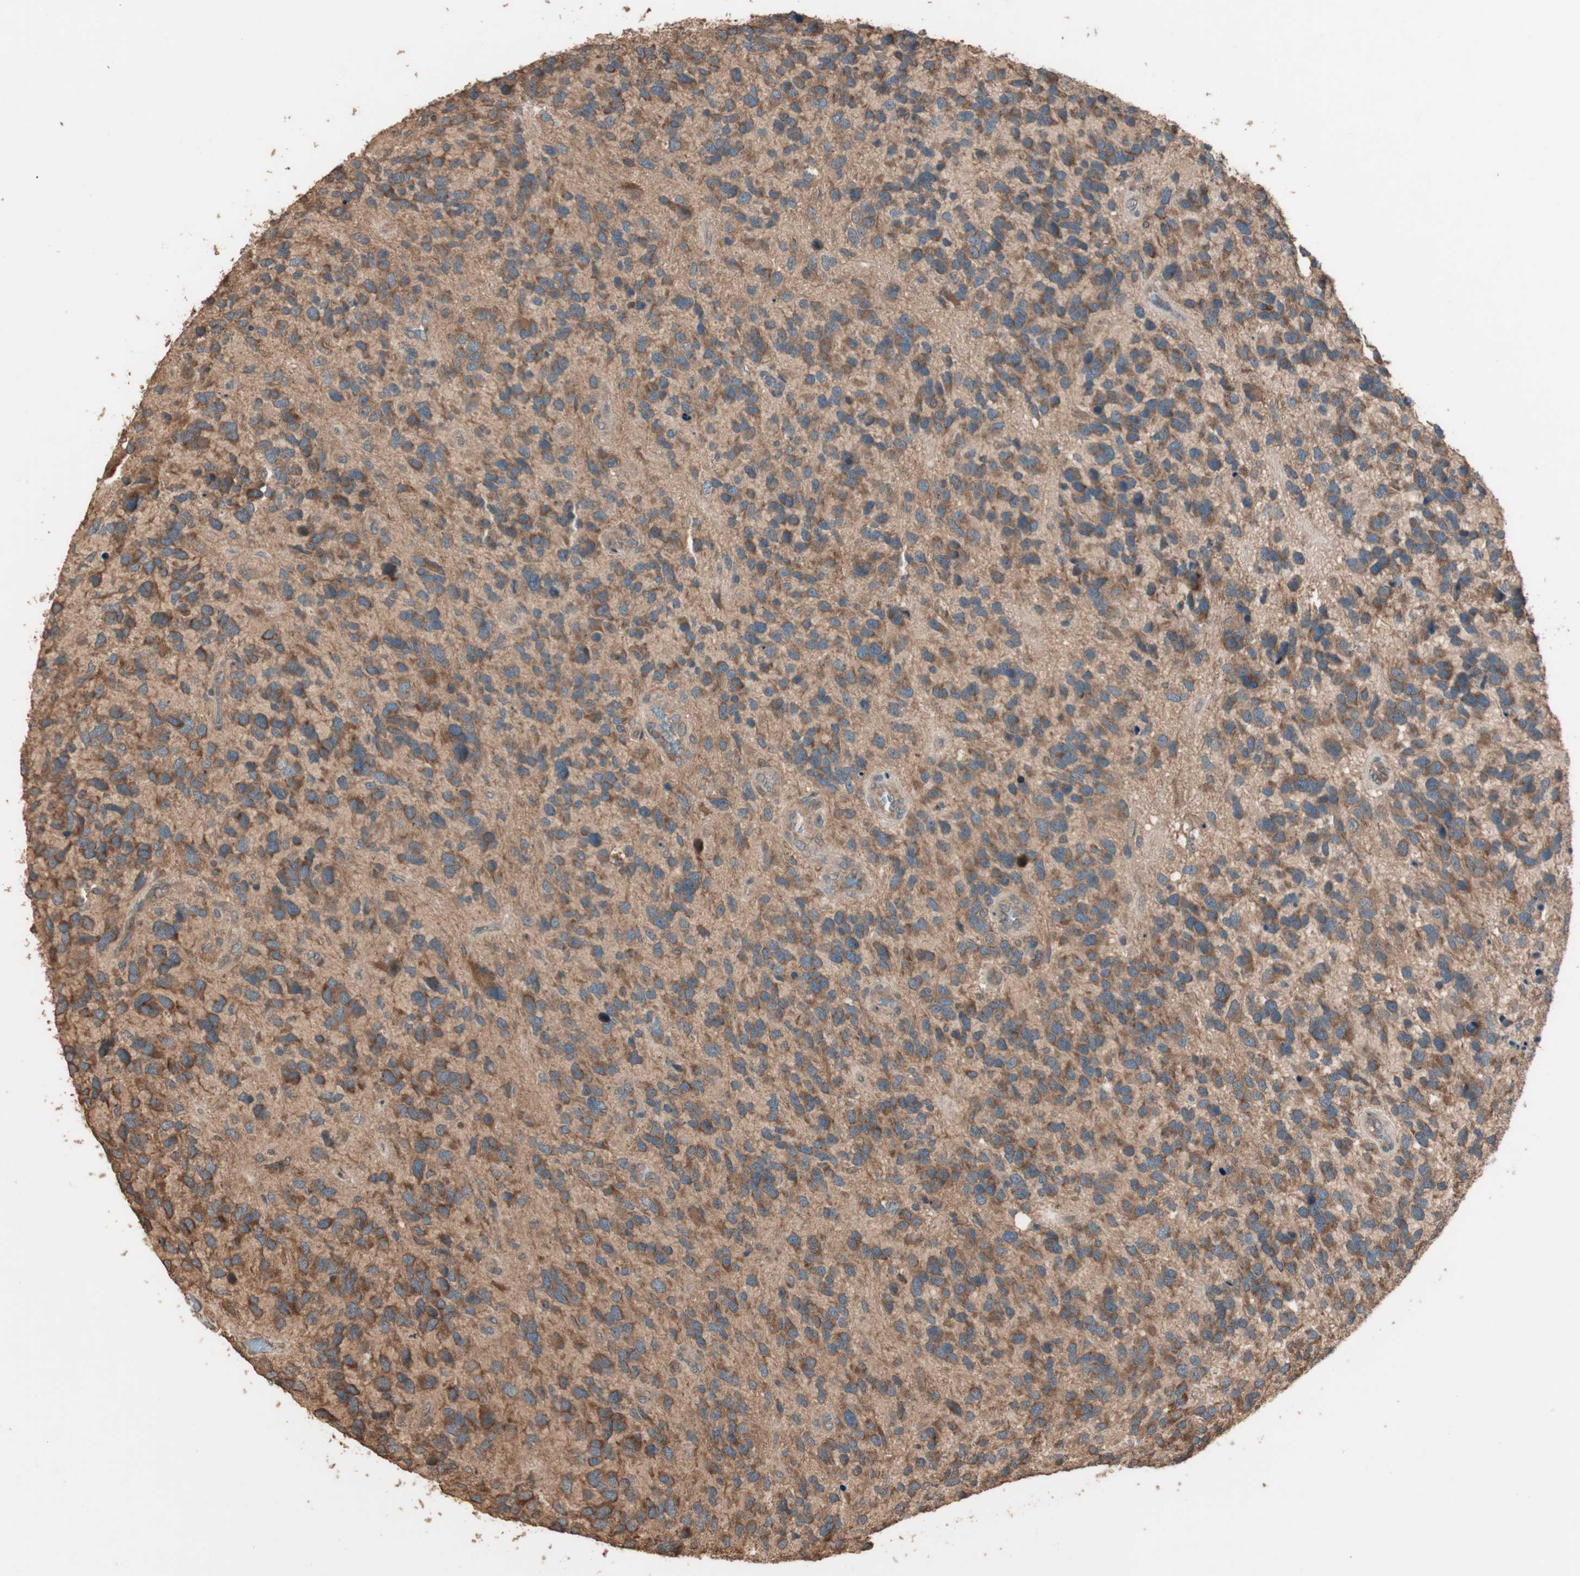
{"staining": {"intensity": "moderate", "quantity": ">75%", "location": "cytoplasmic/membranous"}, "tissue": "glioma", "cell_type": "Tumor cells", "image_type": "cancer", "snomed": [{"axis": "morphology", "description": "Glioma, malignant, High grade"}, {"axis": "topography", "description": "Brain"}], "caption": "A brown stain shows moderate cytoplasmic/membranous expression of a protein in malignant glioma (high-grade) tumor cells. (DAB (3,3'-diaminobenzidine) IHC, brown staining for protein, blue staining for nuclei).", "gene": "USP20", "patient": {"sex": "female", "age": 58}}